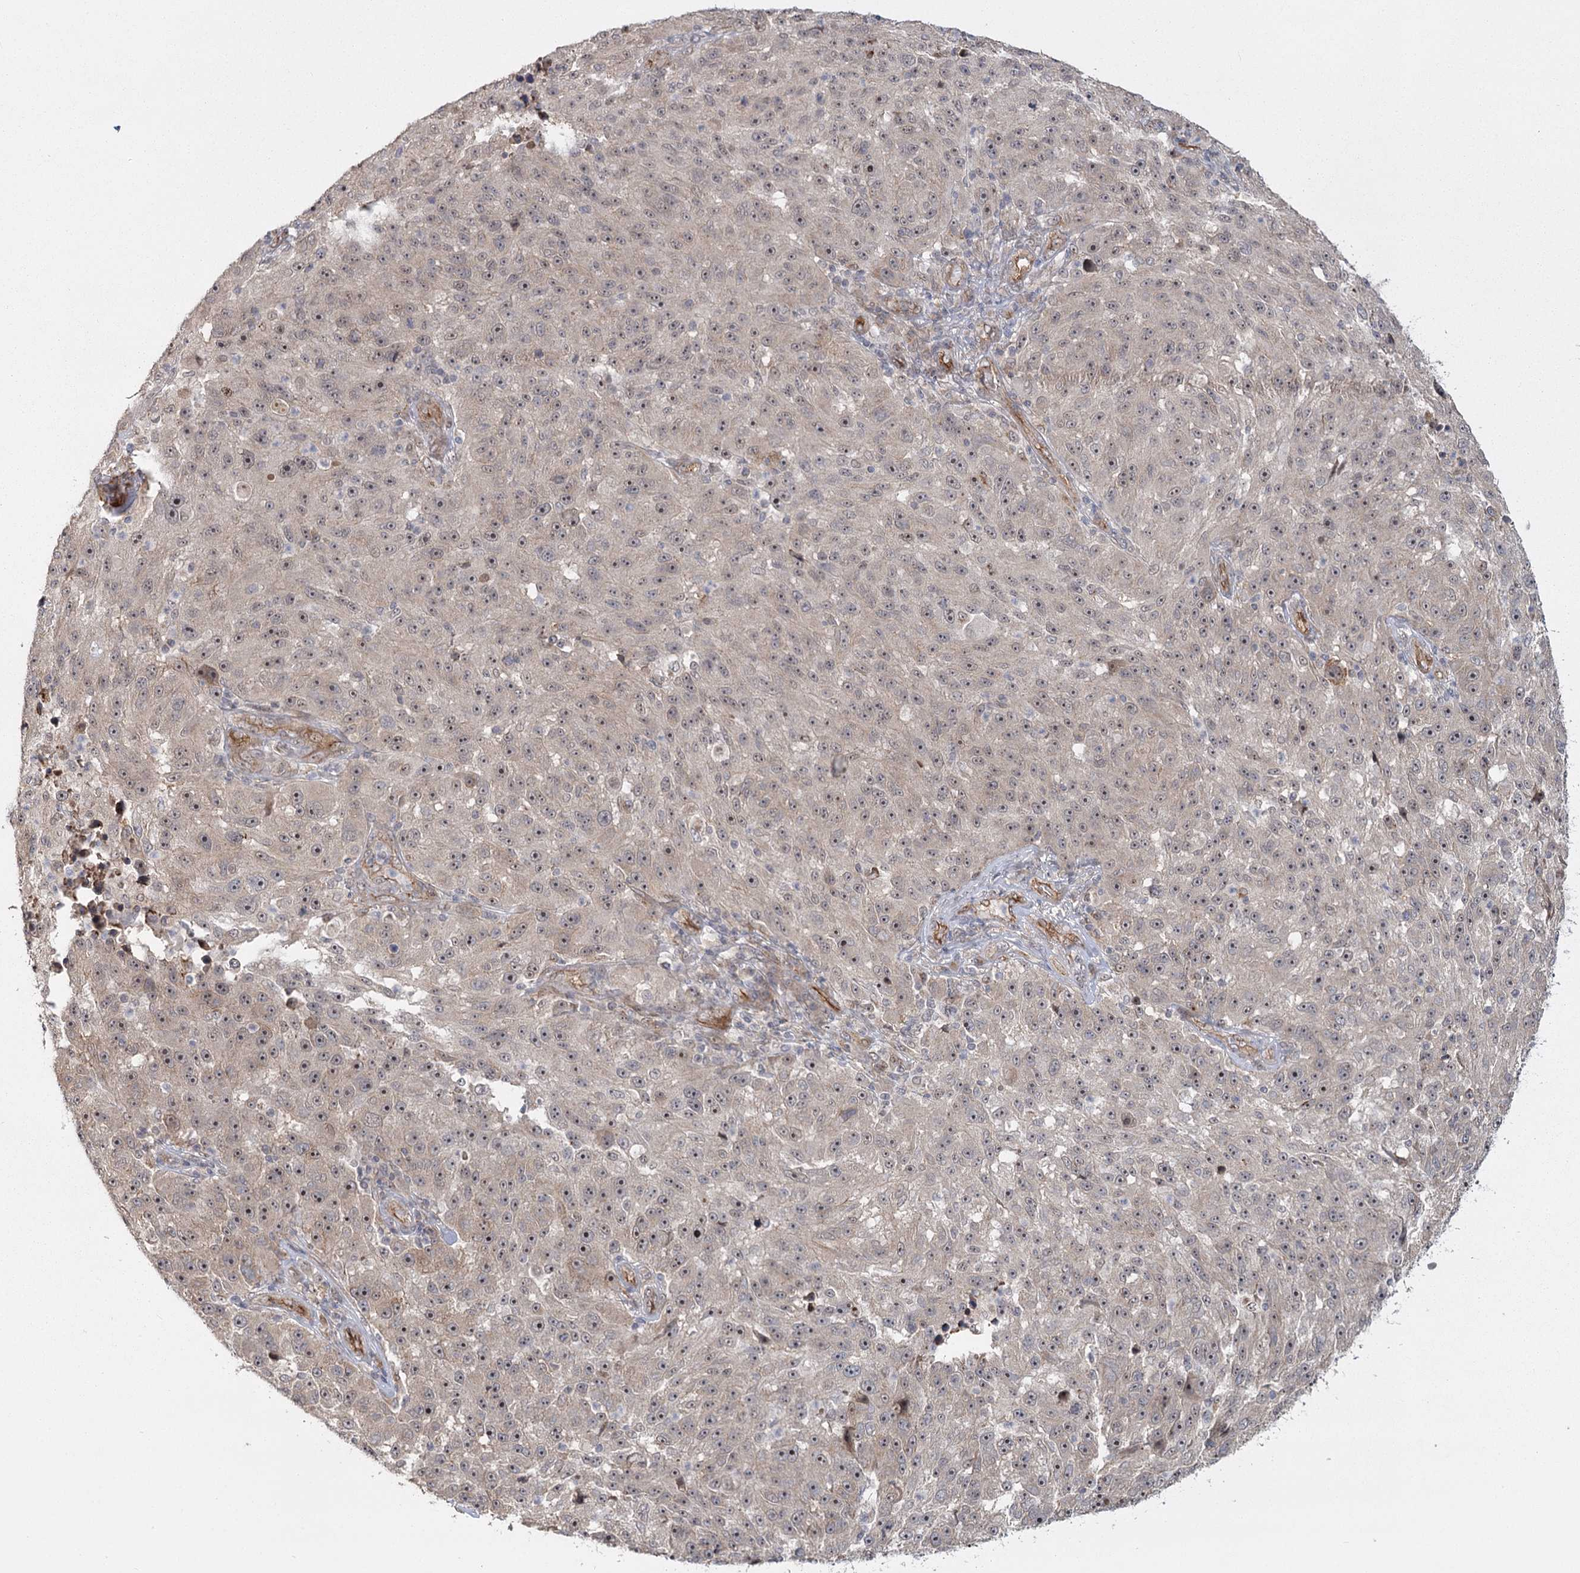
{"staining": {"intensity": "weak", "quantity": "<25%", "location": "cytoplasmic/membranous,nuclear"}, "tissue": "melanoma", "cell_type": "Tumor cells", "image_type": "cancer", "snomed": [{"axis": "morphology", "description": "Malignant melanoma, NOS"}, {"axis": "topography", "description": "Skin"}], "caption": "Melanoma stained for a protein using IHC shows no staining tumor cells.", "gene": "RPP14", "patient": {"sex": "male", "age": 53}}